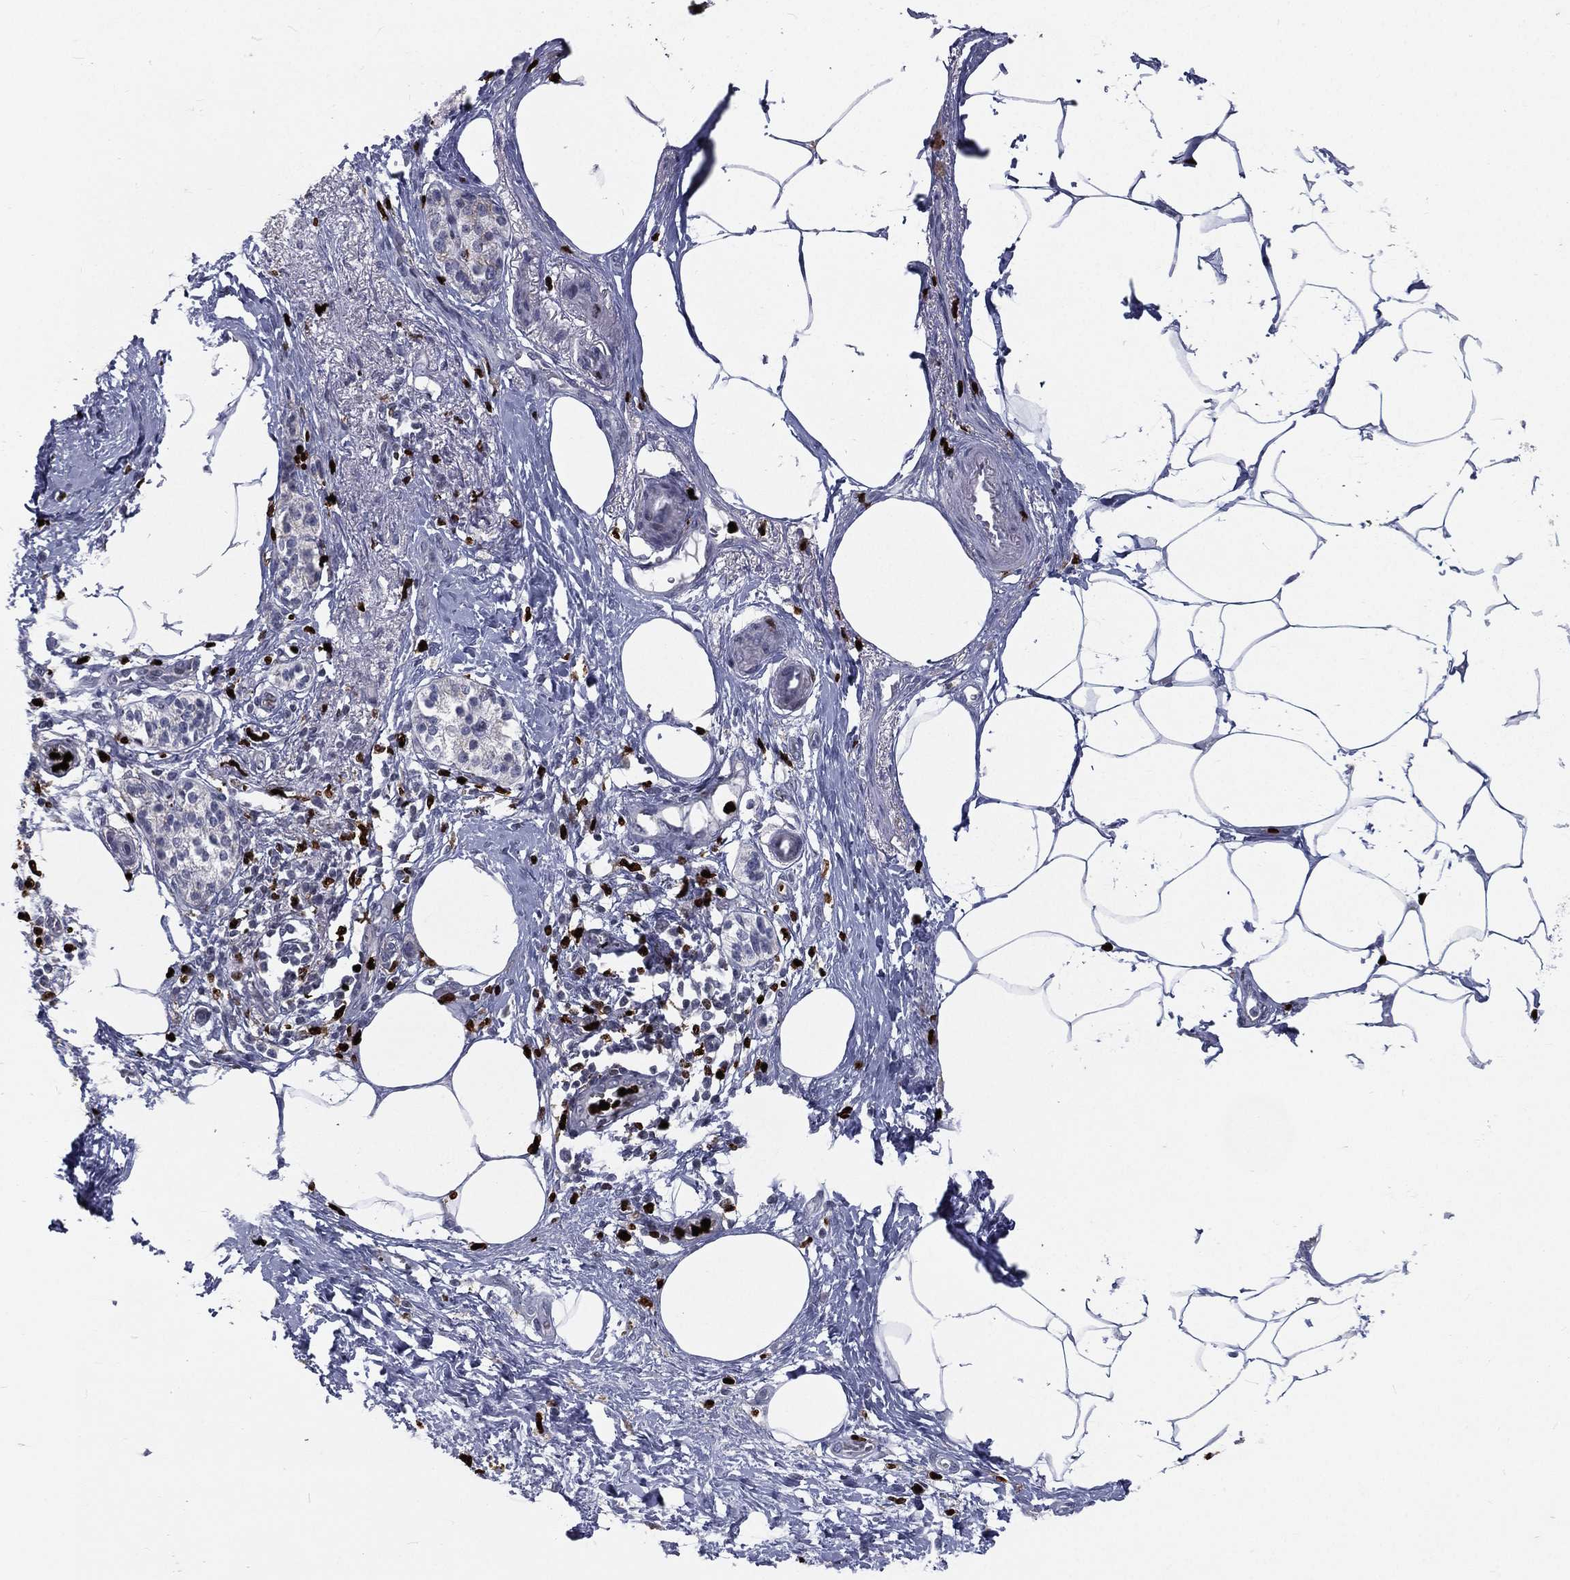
{"staining": {"intensity": "negative", "quantity": "none", "location": "none"}, "tissue": "pancreatic cancer", "cell_type": "Tumor cells", "image_type": "cancer", "snomed": [{"axis": "morphology", "description": "Adenocarcinoma, NOS"}, {"axis": "topography", "description": "Pancreas"}], "caption": "High power microscopy image of an immunohistochemistry (IHC) micrograph of adenocarcinoma (pancreatic), revealing no significant positivity in tumor cells.", "gene": "MNDA", "patient": {"sex": "female", "age": 72}}